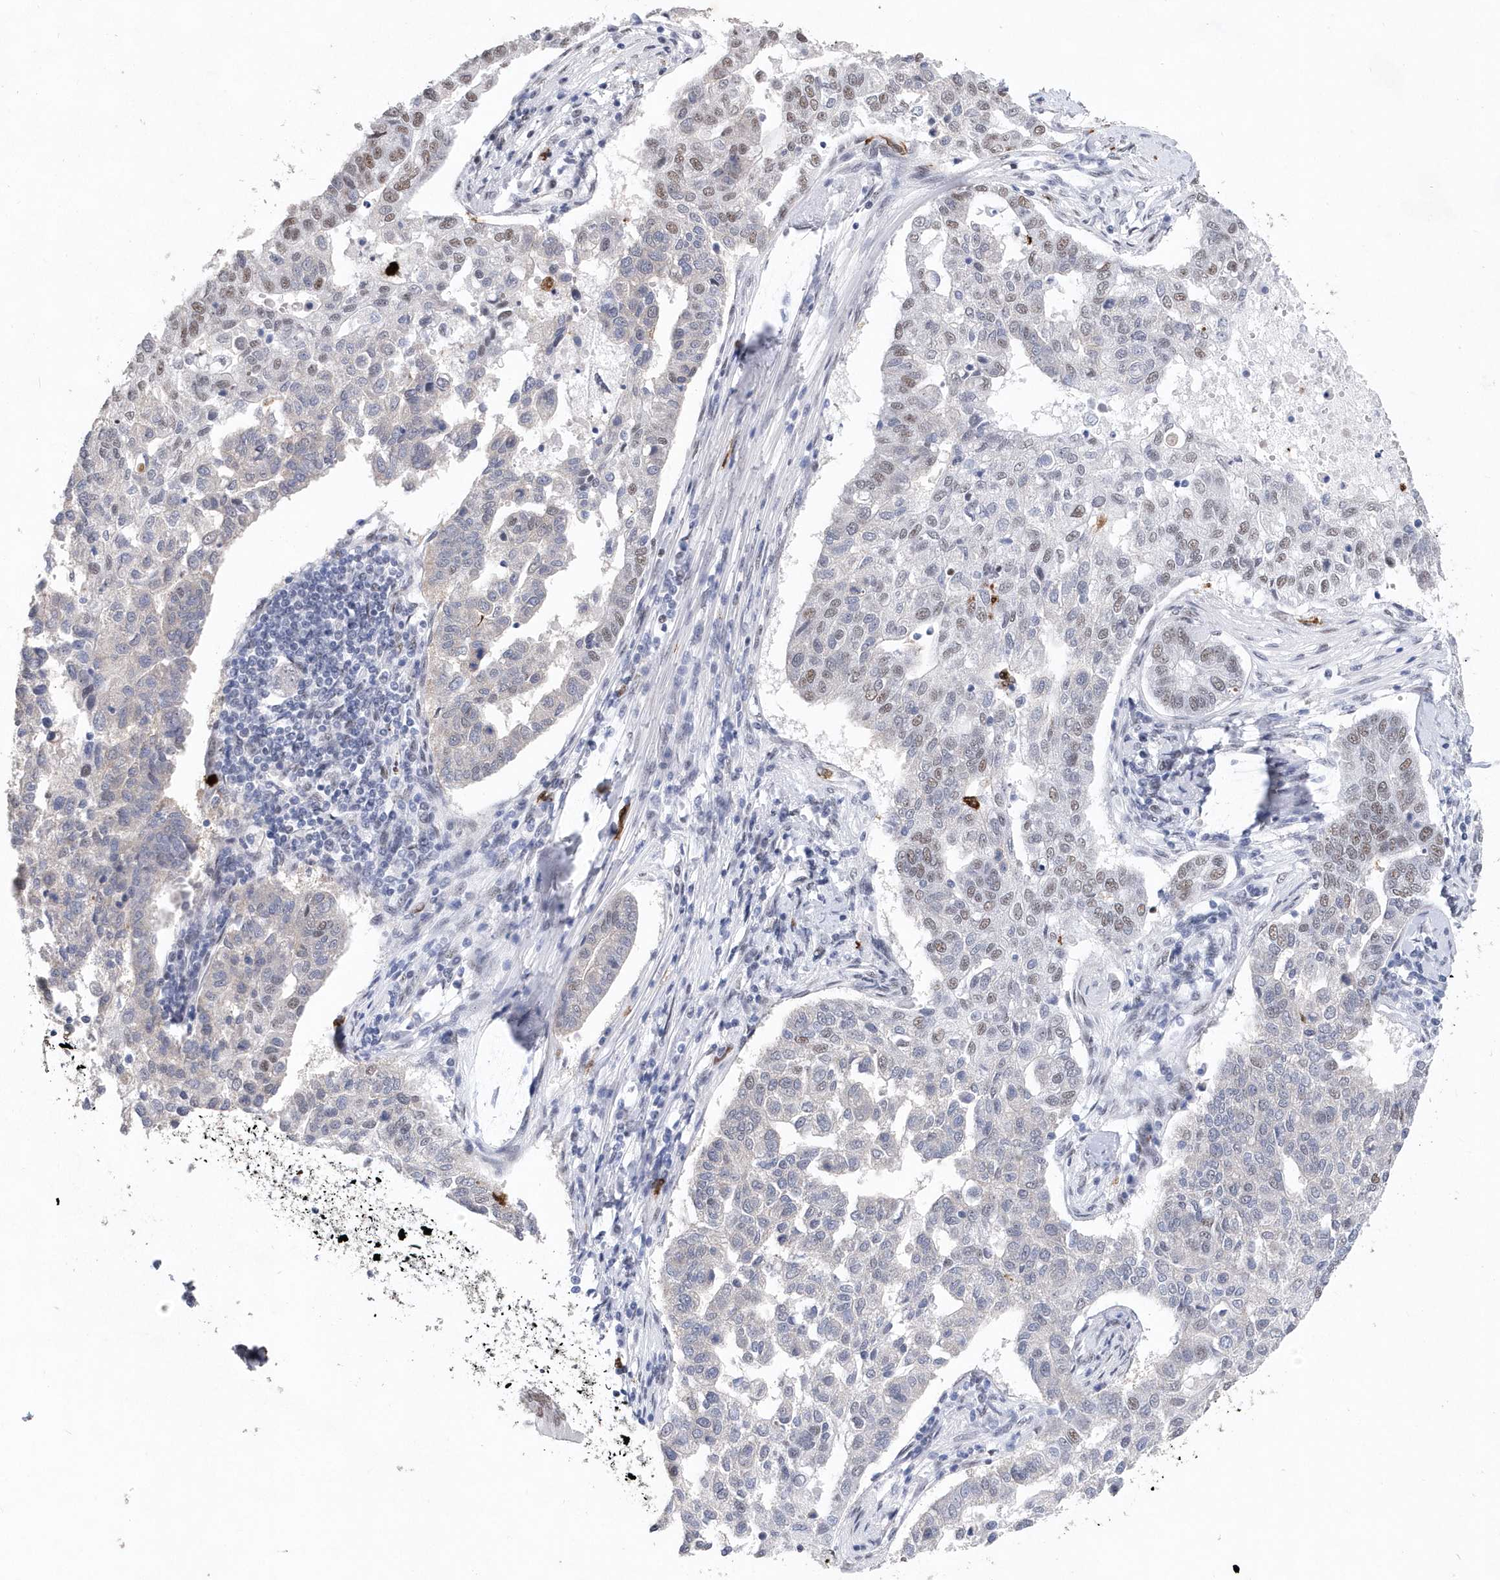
{"staining": {"intensity": "weak", "quantity": "25%-75%", "location": "nuclear"}, "tissue": "pancreatic cancer", "cell_type": "Tumor cells", "image_type": "cancer", "snomed": [{"axis": "morphology", "description": "Adenocarcinoma, NOS"}, {"axis": "topography", "description": "Pancreas"}], "caption": "Immunohistochemistry histopathology image of adenocarcinoma (pancreatic) stained for a protein (brown), which reveals low levels of weak nuclear positivity in approximately 25%-75% of tumor cells.", "gene": "RPP30", "patient": {"sex": "female", "age": 61}}